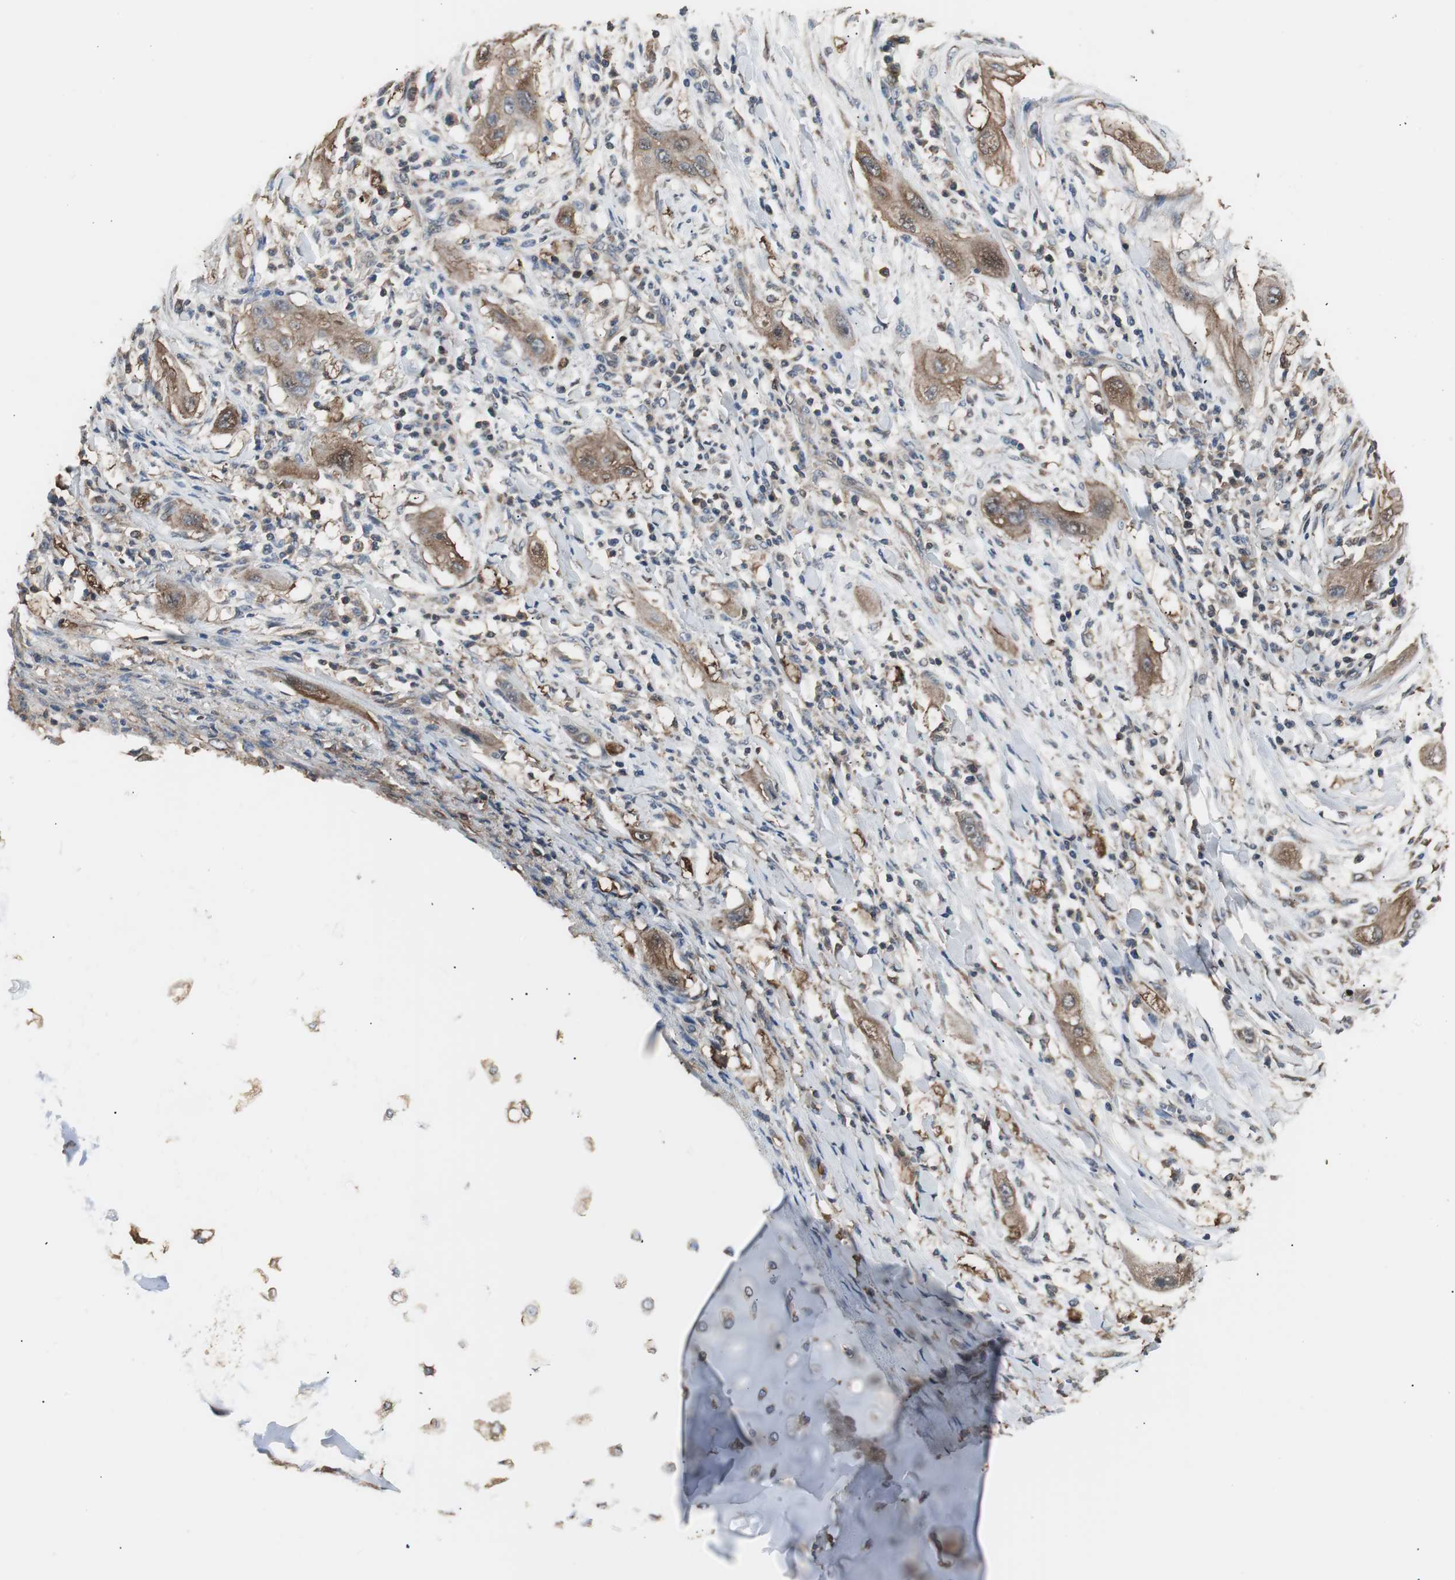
{"staining": {"intensity": "moderate", "quantity": ">75%", "location": "cytoplasmic/membranous"}, "tissue": "lung cancer", "cell_type": "Tumor cells", "image_type": "cancer", "snomed": [{"axis": "morphology", "description": "Squamous cell carcinoma, NOS"}, {"axis": "topography", "description": "Lung"}], "caption": "Lung cancer was stained to show a protein in brown. There is medium levels of moderate cytoplasmic/membranous positivity in about >75% of tumor cells.", "gene": "CAPNS1", "patient": {"sex": "female", "age": 47}}